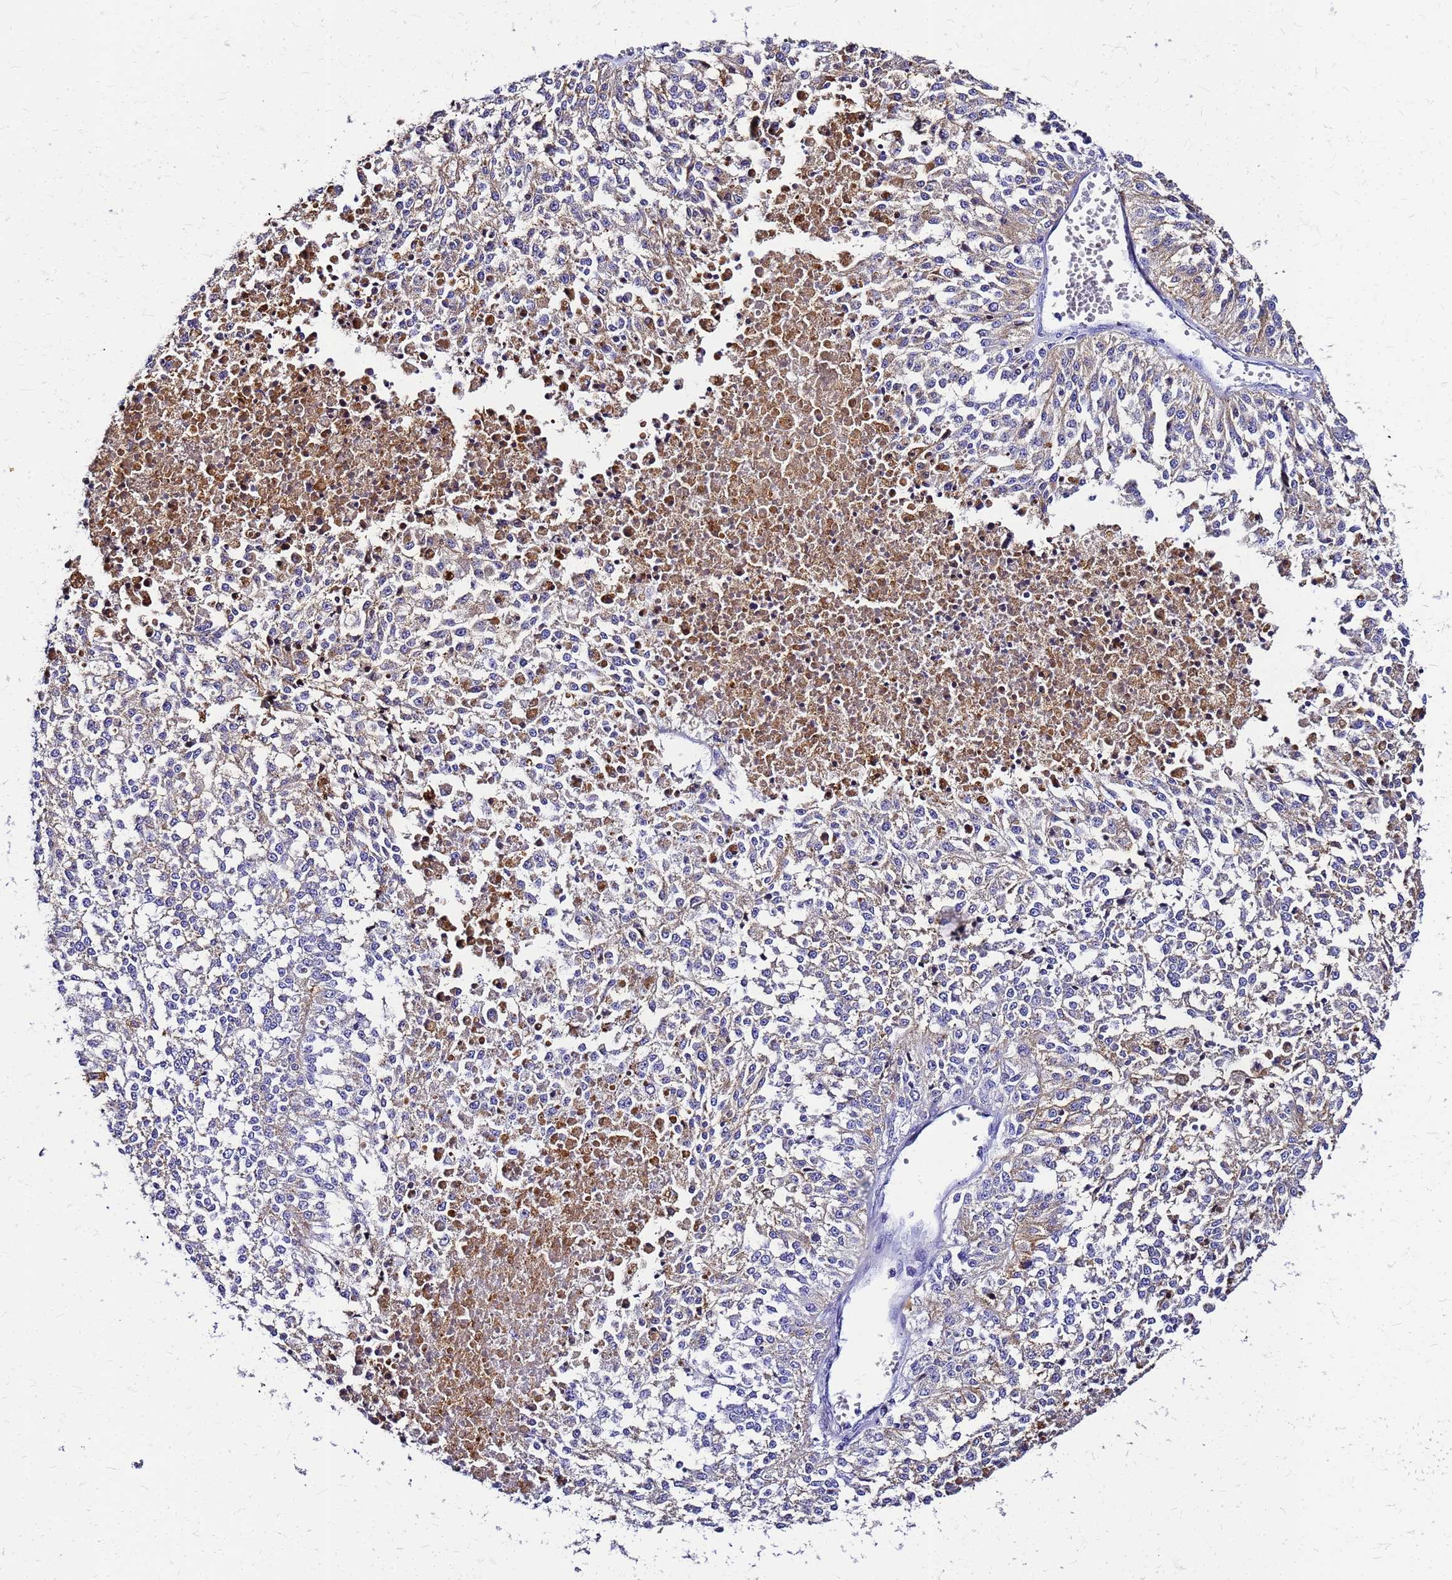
{"staining": {"intensity": "weak", "quantity": "25%-75%", "location": "cytoplasmic/membranous"}, "tissue": "melanoma", "cell_type": "Tumor cells", "image_type": "cancer", "snomed": [{"axis": "morphology", "description": "Malignant melanoma, NOS"}, {"axis": "topography", "description": "Skin"}], "caption": "Immunohistochemical staining of human melanoma demonstrates low levels of weak cytoplasmic/membranous staining in approximately 25%-75% of tumor cells.", "gene": "SMIM21", "patient": {"sex": "female", "age": 64}}